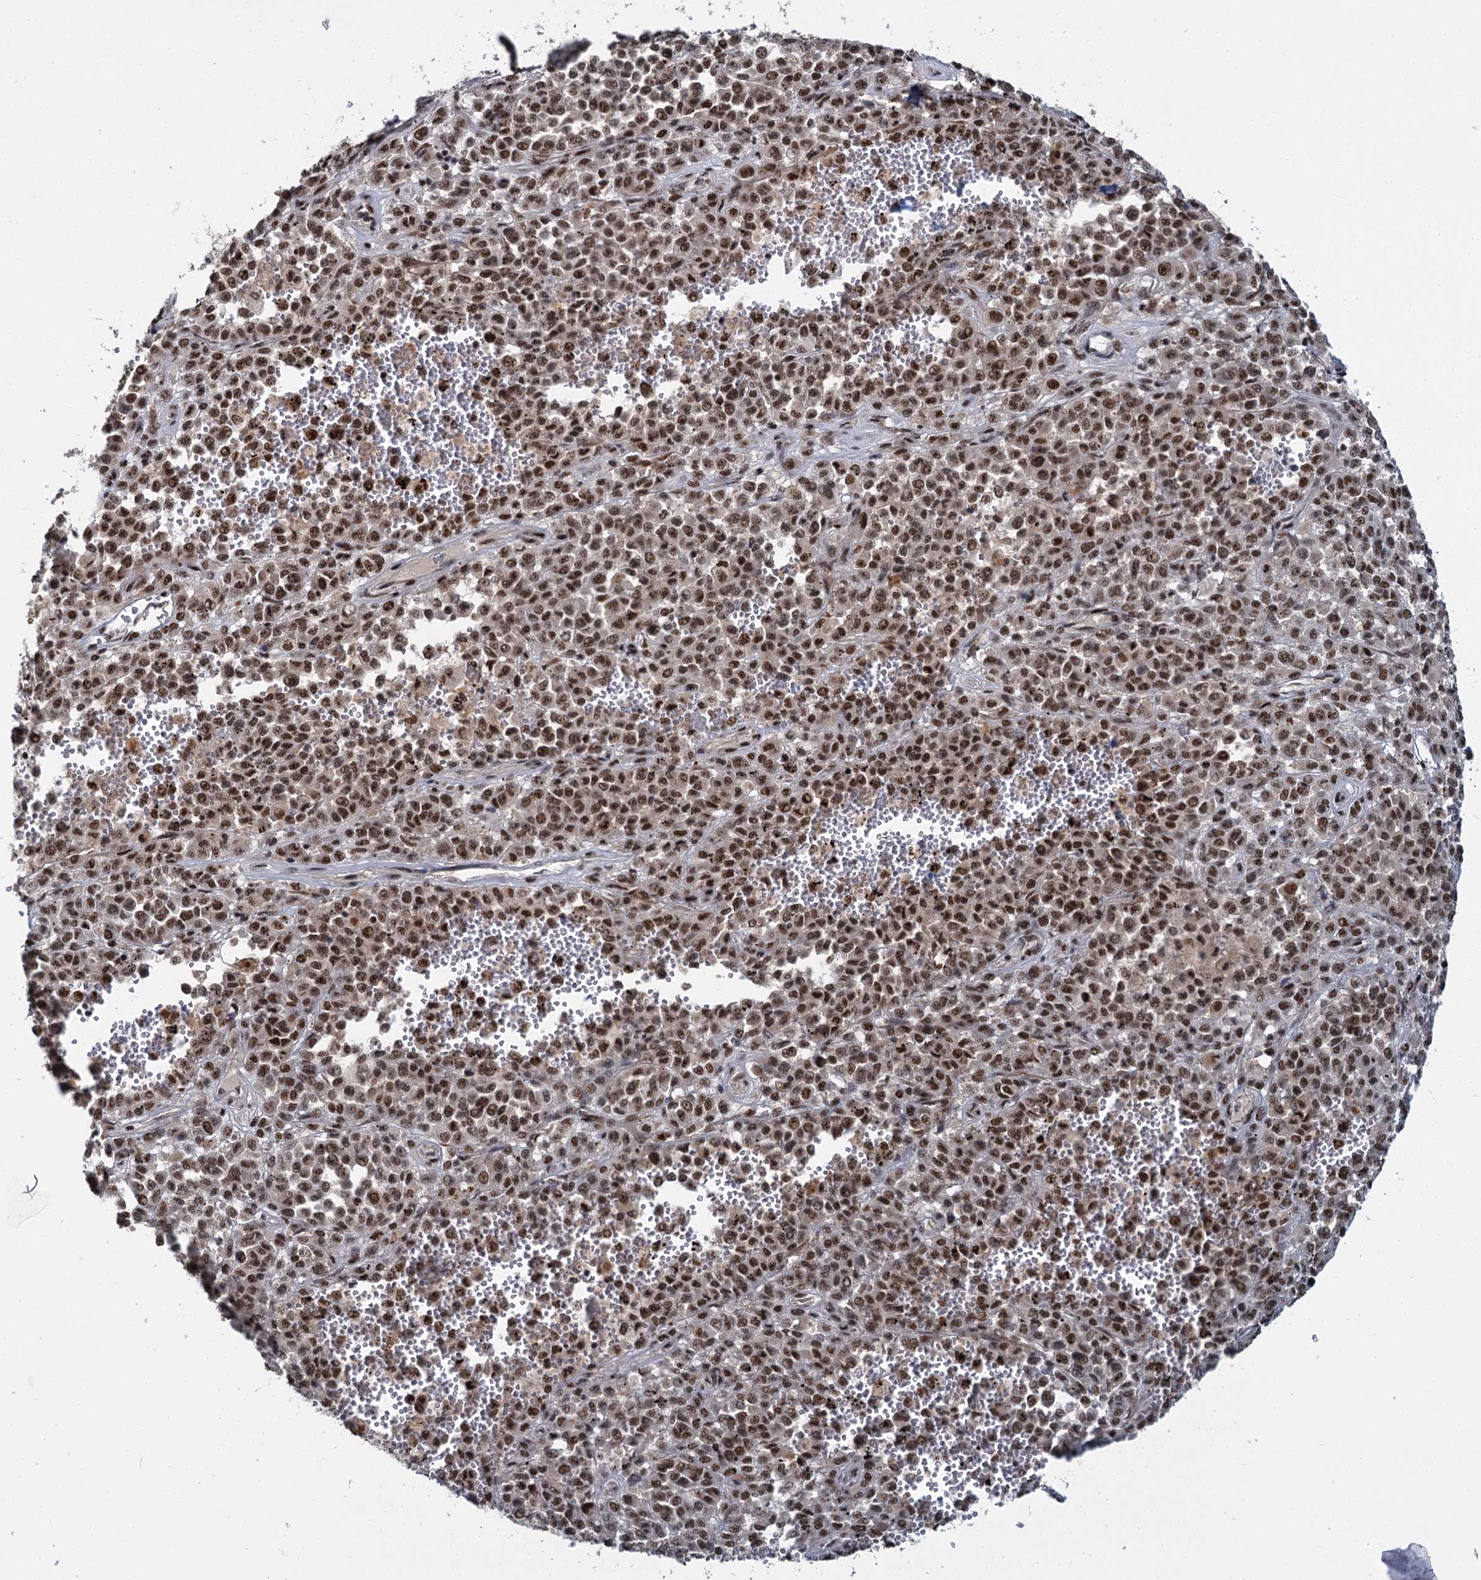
{"staining": {"intensity": "moderate", "quantity": ">75%", "location": "nuclear"}, "tissue": "melanoma", "cell_type": "Tumor cells", "image_type": "cancer", "snomed": [{"axis": "morphology", "description": "Malignant melanoma, Metastatic site"}, {"axis": "topography", "description": "Pancreas"}], "caption": "High-magnification brightfield microscopy of malignant melanoma (metastatic site) stained with DAB (brown) and counterstained with hematoxylin (blue). tumor cells exhibit moderate nuclear staining is identified in approximately>75% of cells.", "gene": "WBP4", "patient": {"sex": "female", "age": 30}}